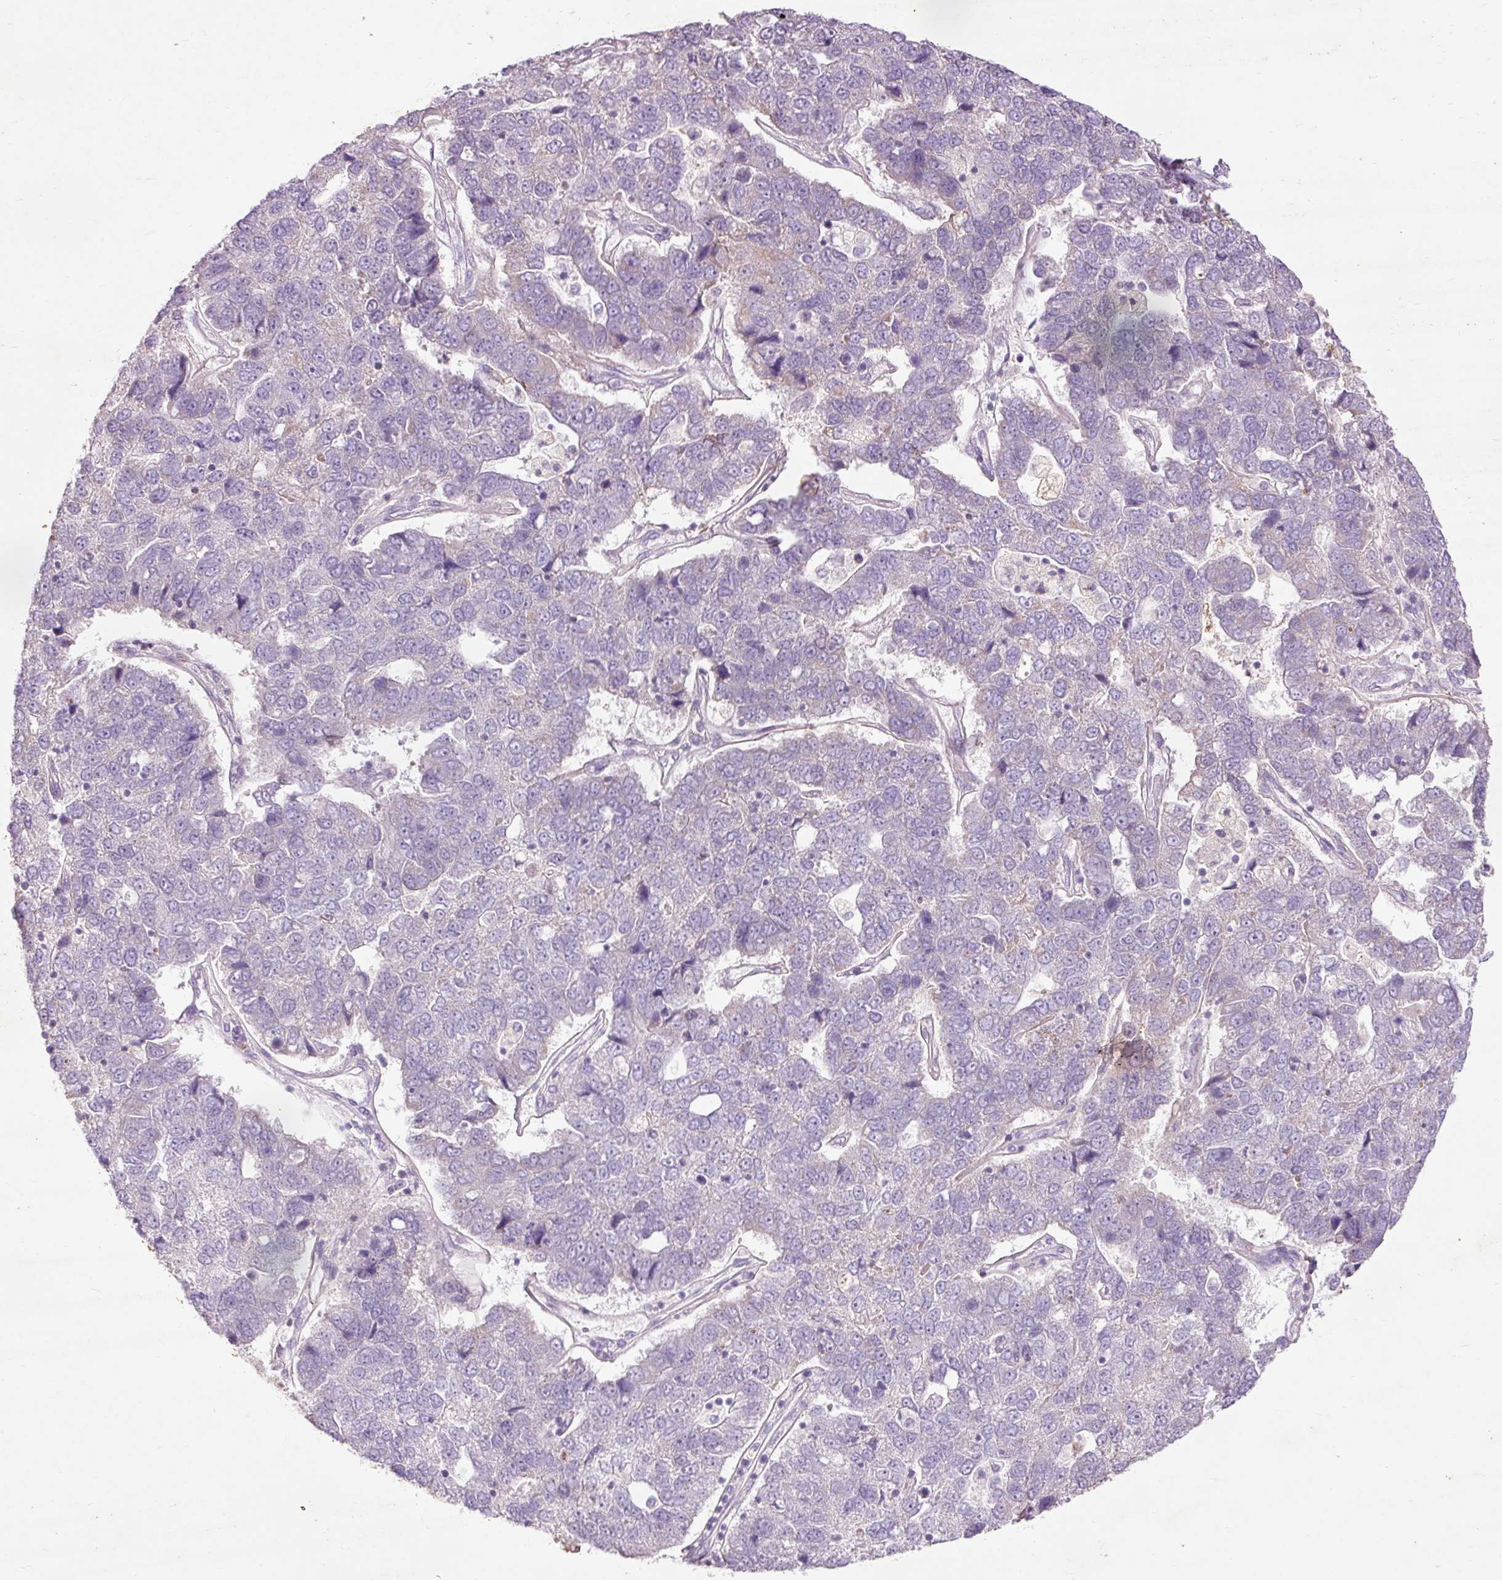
{"staining": {"intensity": "negative", "quantity": "none", "location": "none"}, "tissue": "pancreatic cancer", "cell_type": "Tumor cells", "image_type": "cancer", "snomed": [{"axis": "morphology", "description": "Adenocarcinoma, NOS"}, {"axis": "topography", "description": "Pancreas"}], "caption": "IHC micrograph of human pancreatic cancer stained for a protein (brown), which reveals no staining in tumor cells.", "gene": "PRDX5", "patient": {"sex": "female", "age": 61}}